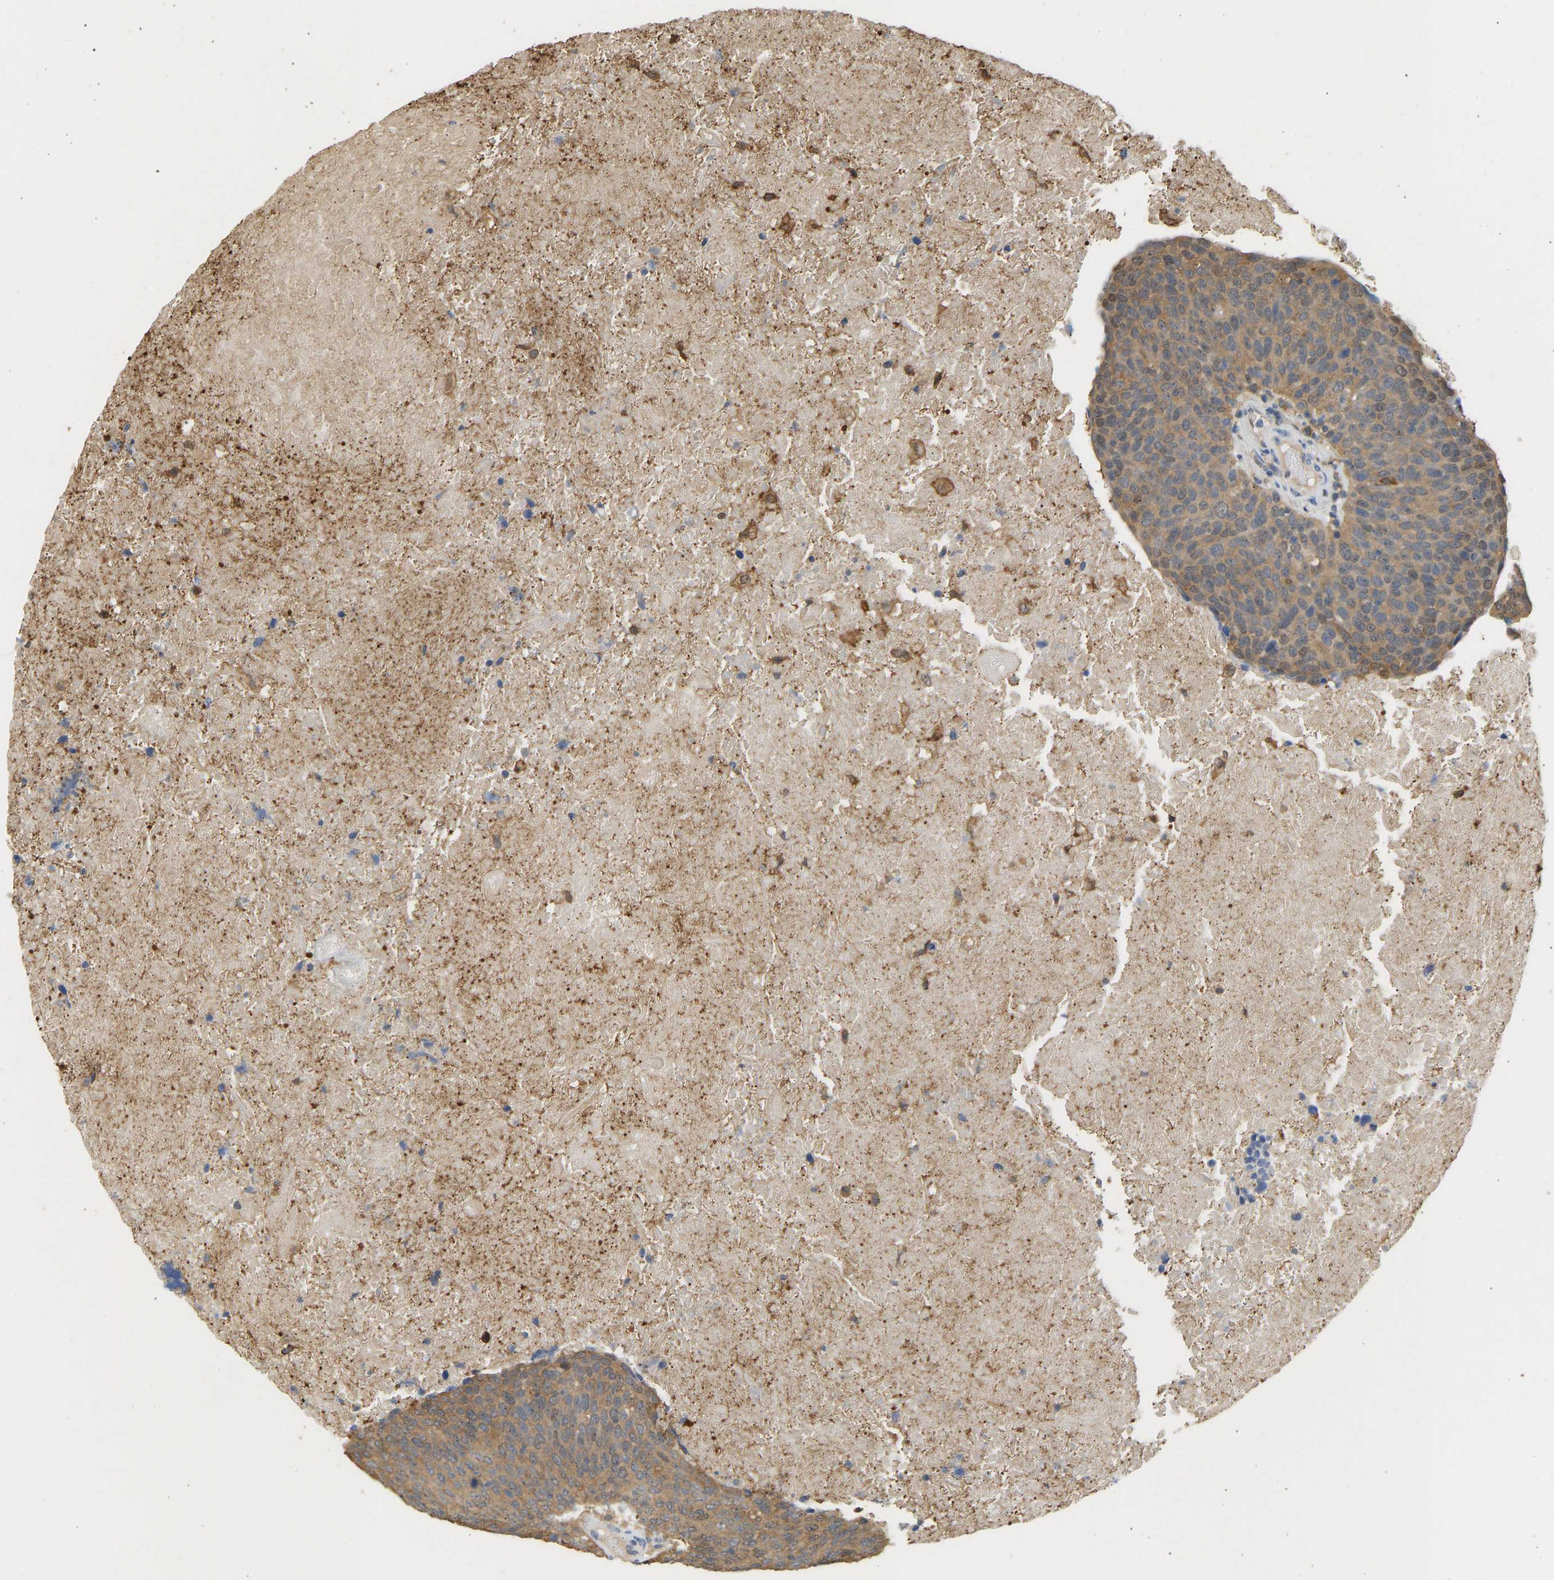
{"staining": {"intensity": "moderate", "quantity": ">75%", "location": "cytoplasmic/membranous"}, "tissue": "head and neck cancer", "cell_type": "Tumor cells", "image_type": "cancer", "snomed": [{"axis": "morphology", "description": "Squamous cell carcinoma, NOS"}, {"axis": "morphology", "description": "Squamous cell carcinoma, metastatic, NOS"}, {"axis": "topography", "description": "Lymph node"}, {"axis": "topography", "description": "Head-Neck"}], "caption": "Immunohistochemistry (IHC) (DAB (3,3'-diaminobenzidine)) staining of human head and neck cancer shows moderate cytoplasmic/membranous protein positivity in approximately >75% of tumor cells.", "gene": "ENO1", "patient": {"sex": "male", "age": 62}}